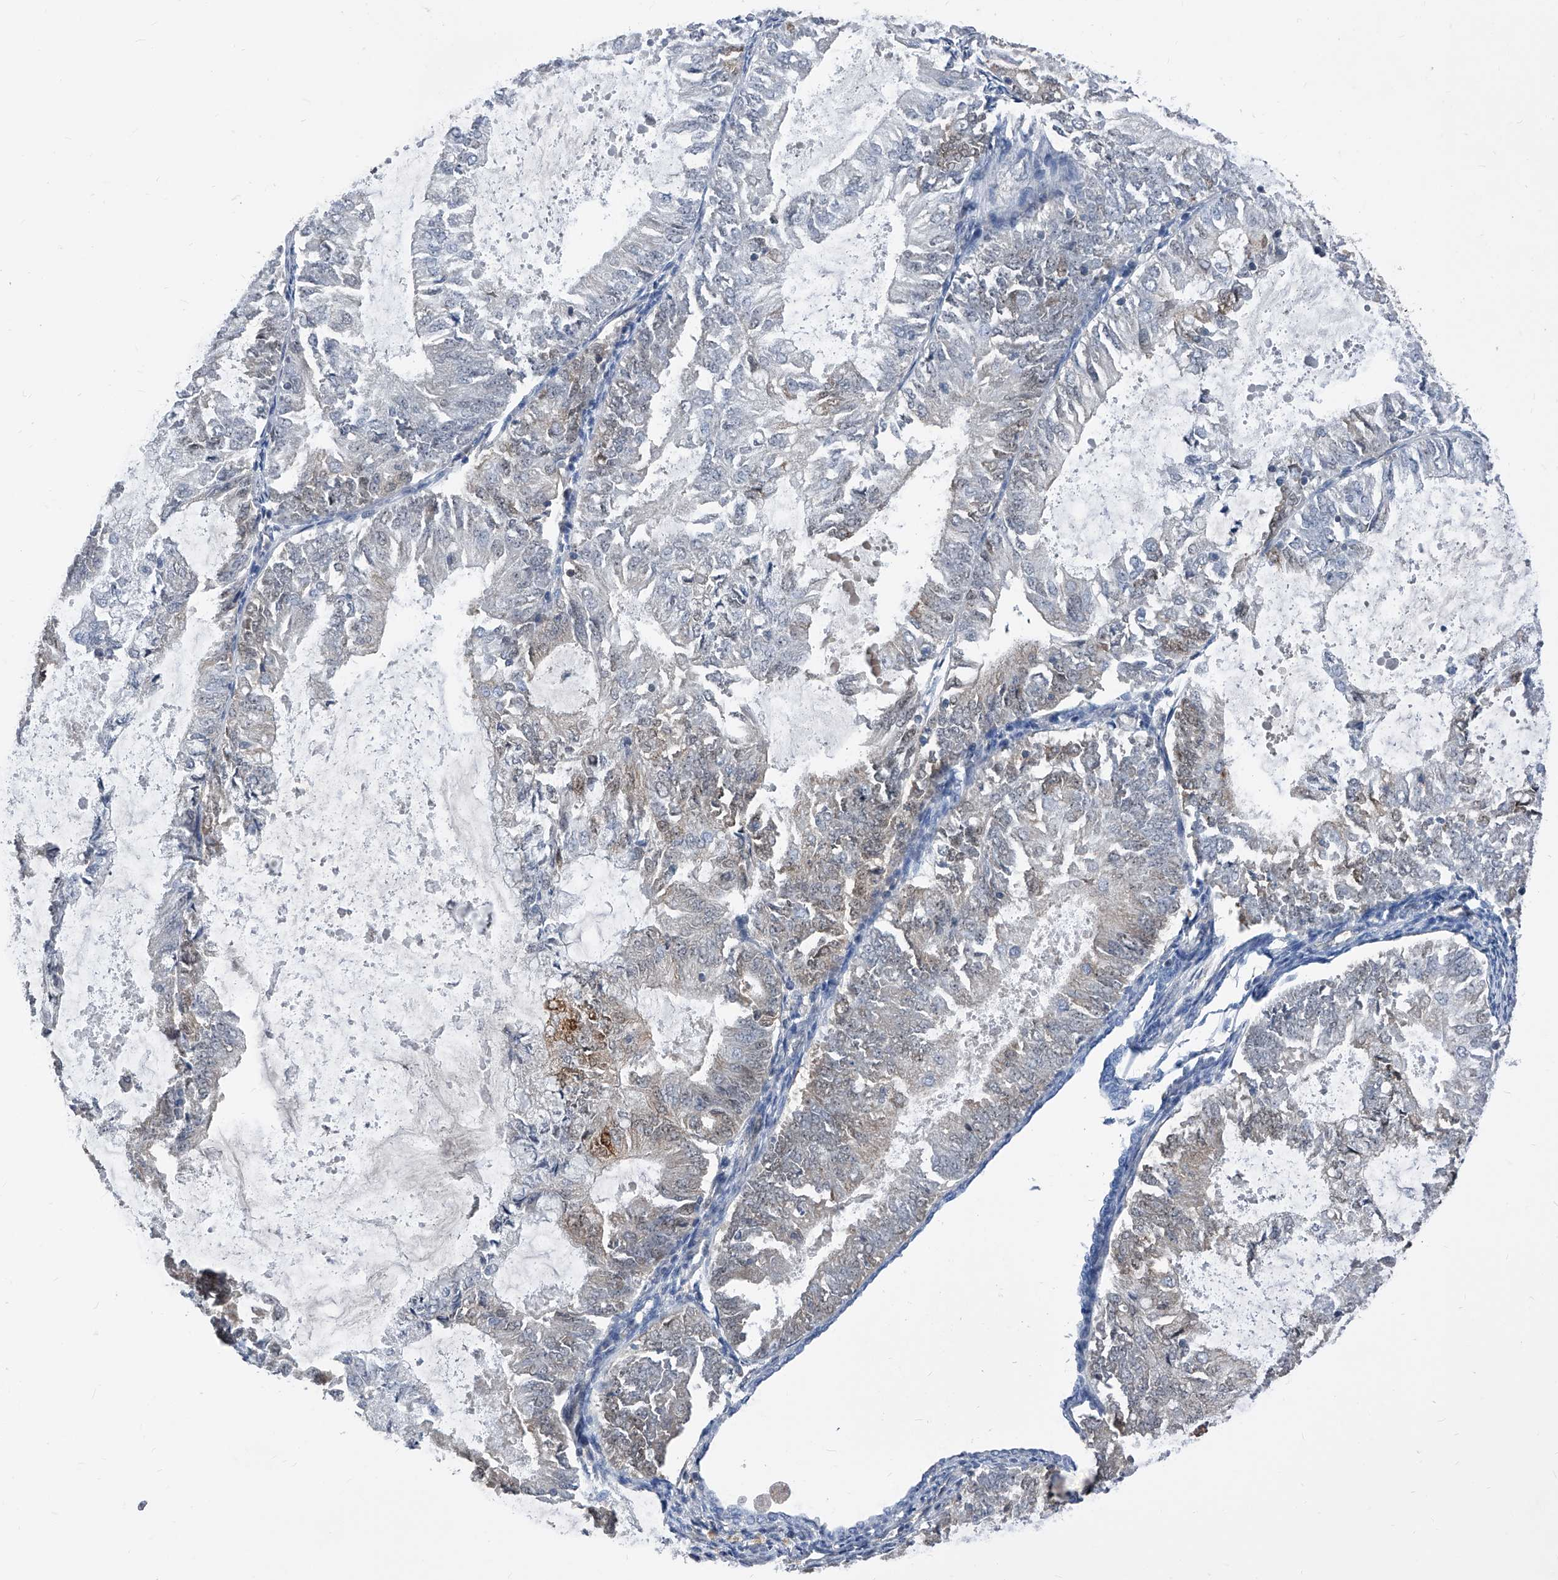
{"staining": {"intensity": "negative", "quantity": "none", "location": "none"}, "tissue": "endometrial cancer", "cell_type": "Tumor cells", "image_type": "cancer", "snomed": [{"axis": "morphology", "description": "Adenocarcinoma, NOS"}, {"axis": "topography", "description": "Endometrium"}], "caption": "Endometrial cancer (adenocarcinoma) was stained to show a protein in brown. There is no significant positivity in tumor cells.", "gene": "MAP2K6", "patient": {"sex": "female", "age": 57}}